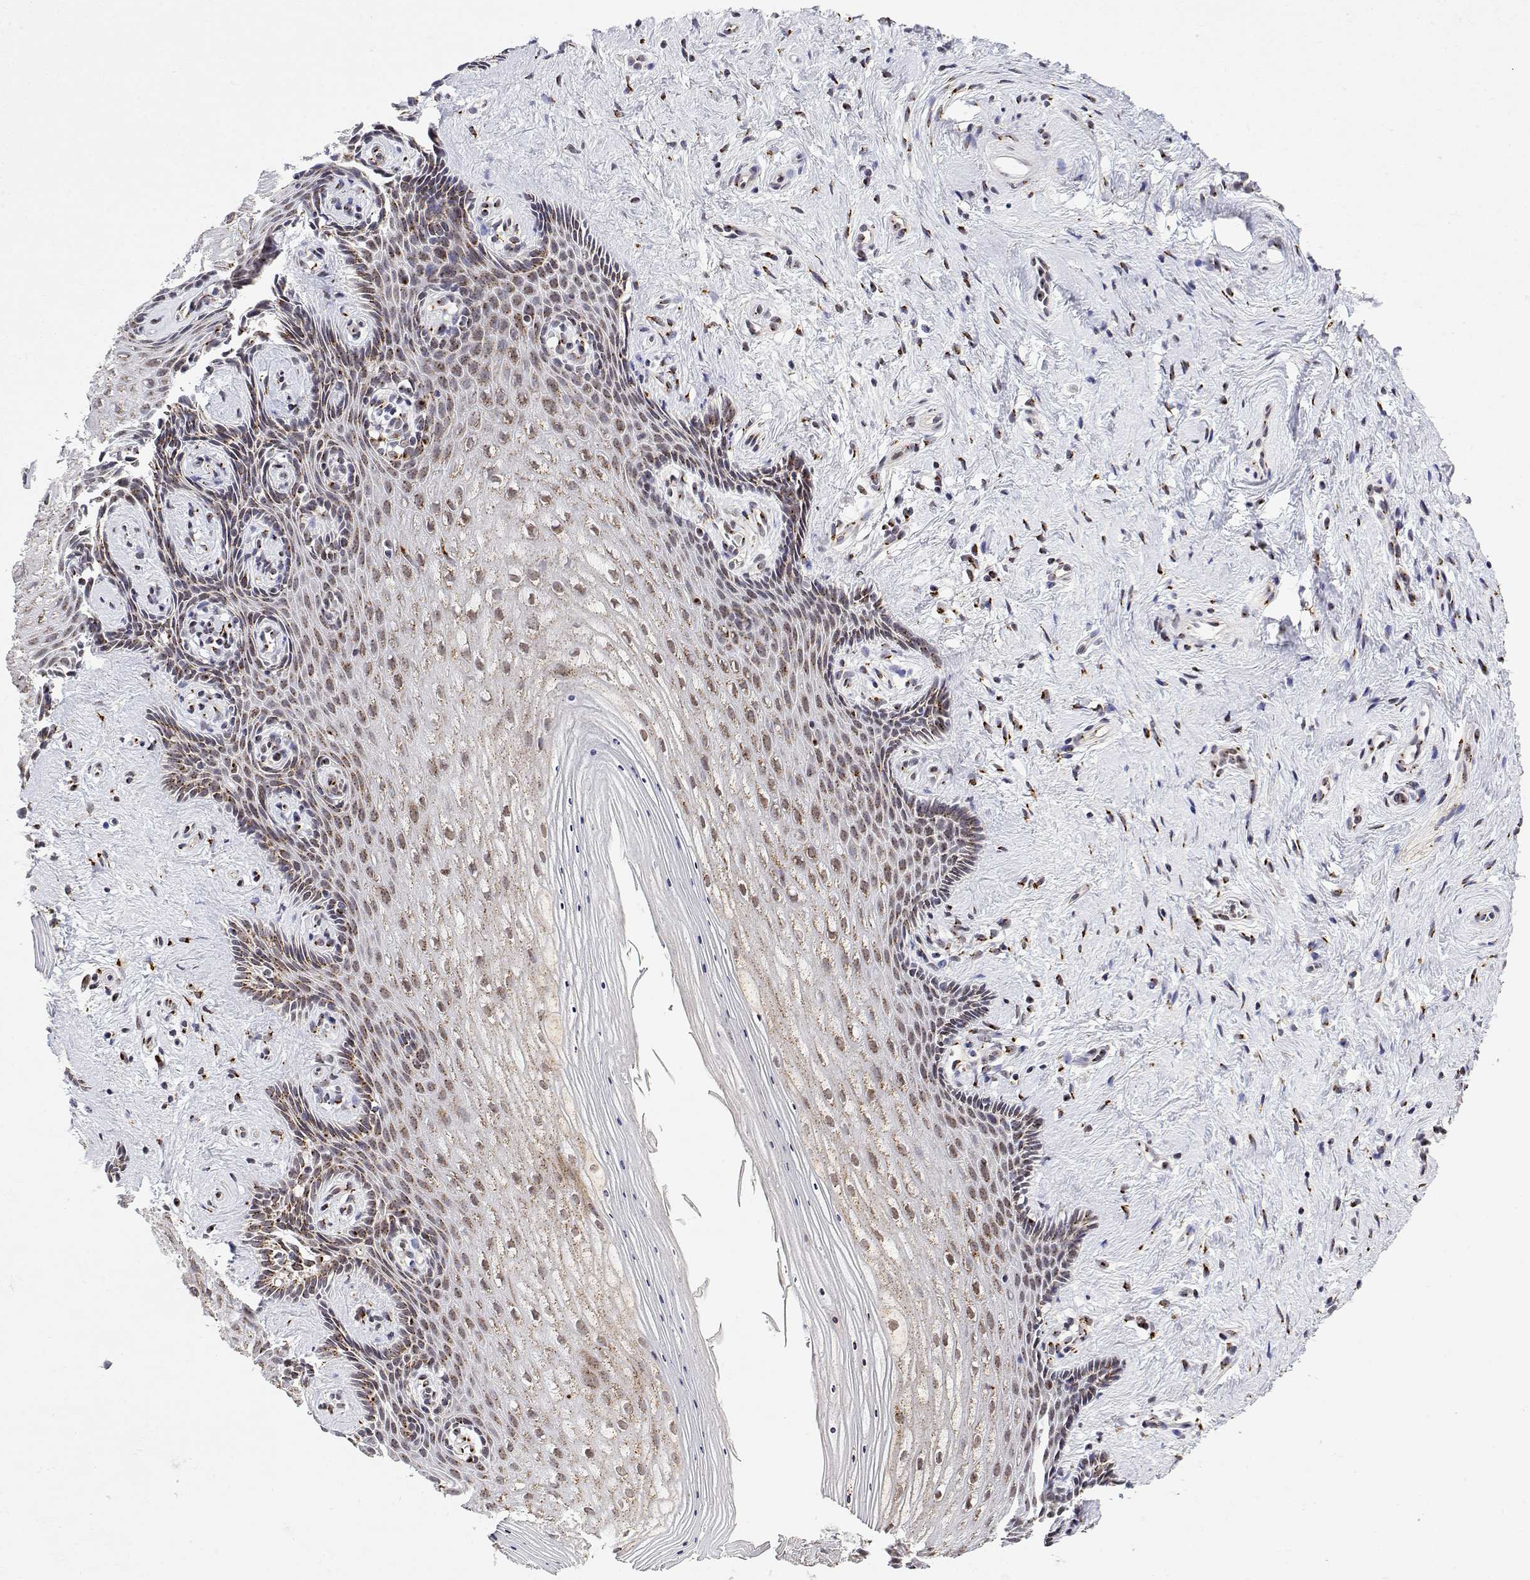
{"staining": {"intensity": "moderate", "quantity": ">75%", "location": "cytoplasmic/membranous"}, "tissue": "vagina", "cell_type": "Squamous epithelial cells", "image_type": "normal", "snomed": [{"axis": "morphology", "description": "Normal tissue, NOS"}, {"axis": "topography", "description": "Vagina"}], "caption": "Moderate cytoplasmic/membranous protein expression is identified in about >75% of squamous epithelial cells in vagina. (Stains: DAB in brown, nuclei in blue, Microscopy: brightfield microscopy at high magnification).", "gene": "YIPF3", "patient": {"sex": "female", "age": 42}}